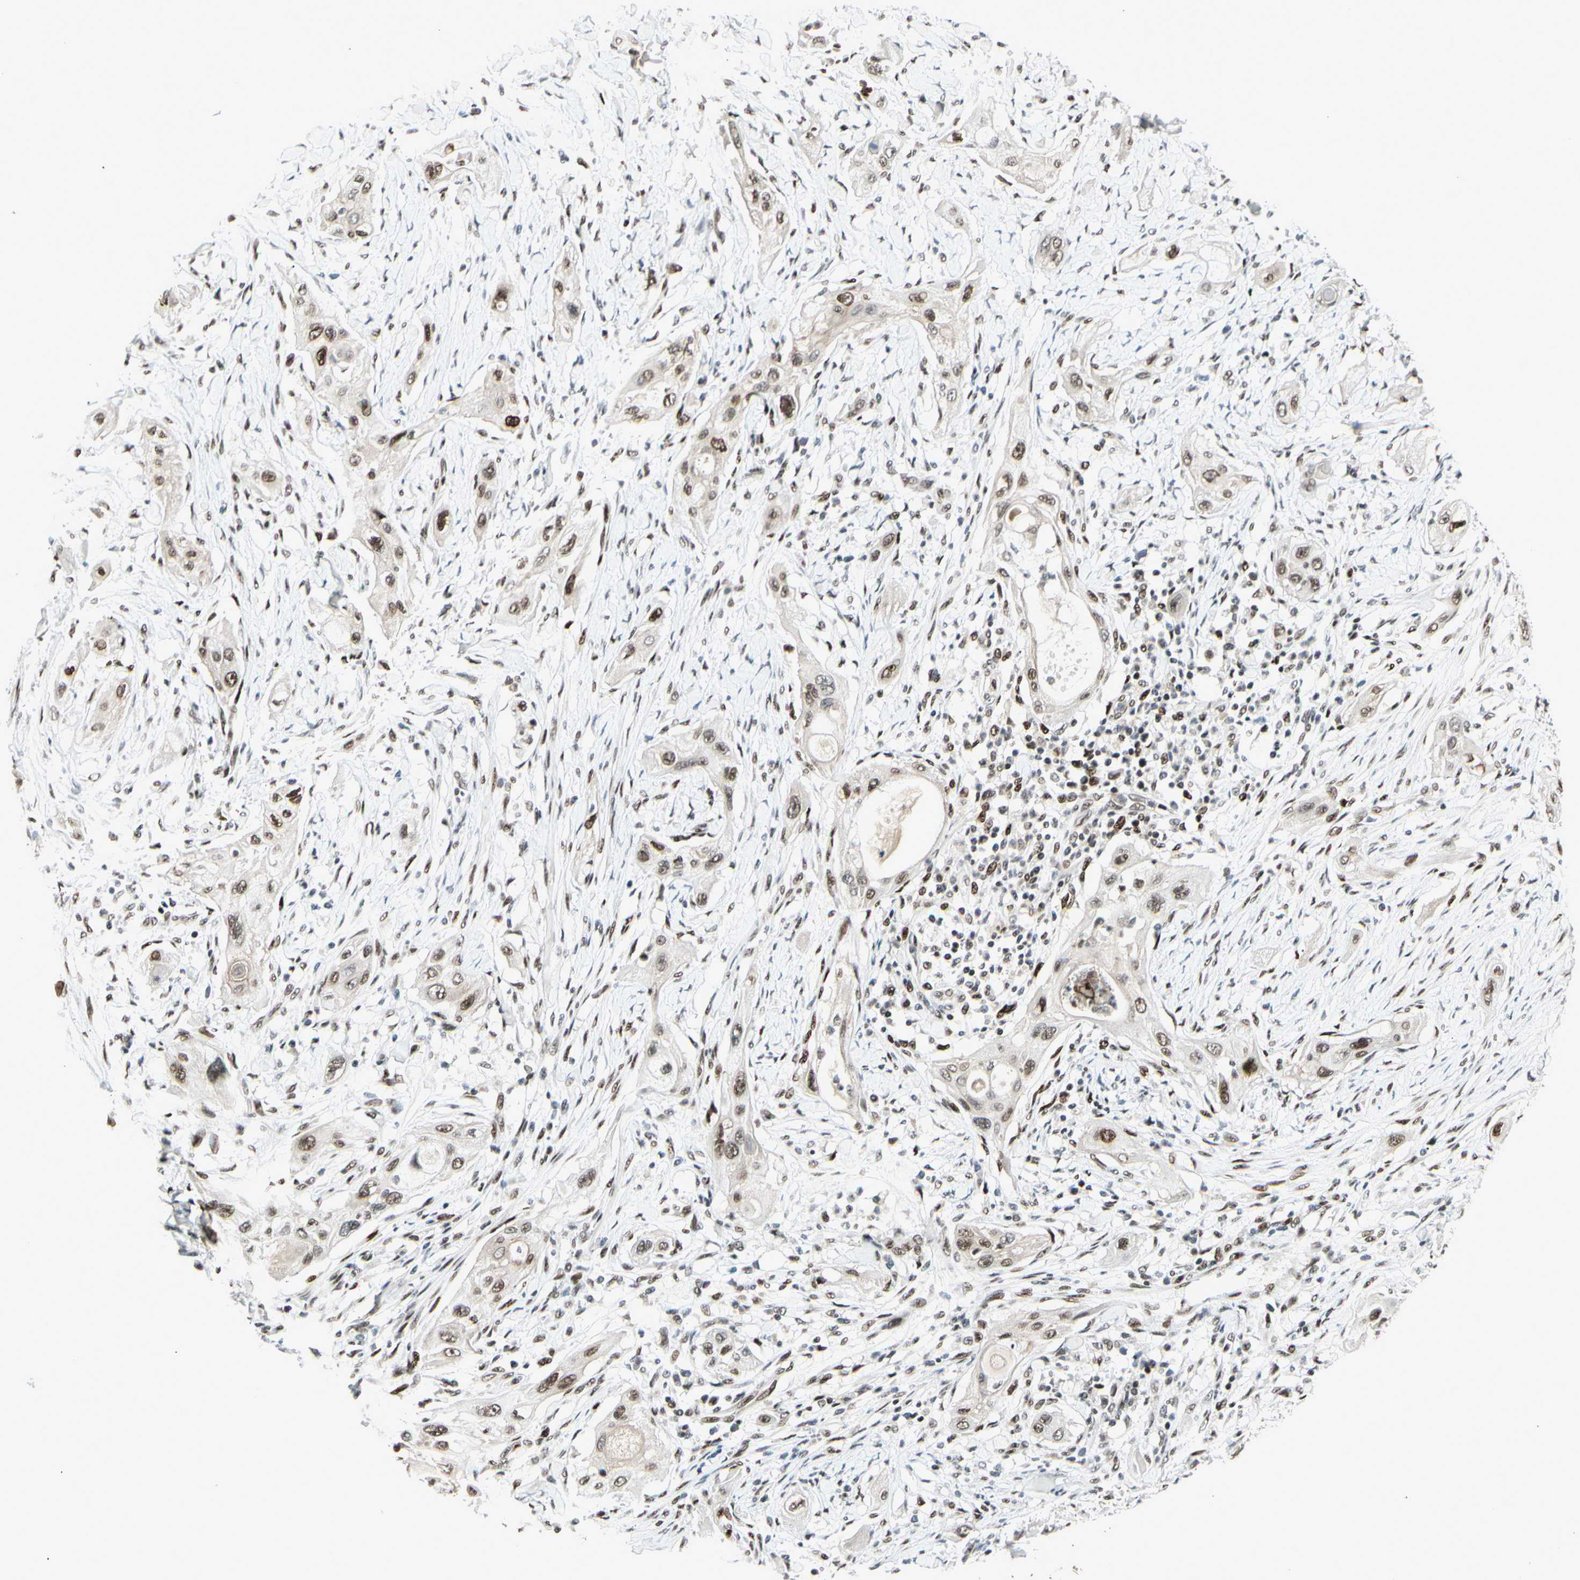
{"staining": {"intensity": "moderate", "quantity": ">75%", "location": "nuclear"}, "tissue": "lung cancer", "cell_type": "Tumor cells", "image_type": "cancer", "snomed": [{"axis": "morphology", "description": "Squamous cell carcinoma, NOS"}, {"axis": "topography", "description": "Lung"}], "caption": "Immunohistochemical staining of lung squamous cell carcinoma exhibits medium levels of moderate nuclear protein positivity in approximately >75% of tumor cells.", "gene": "FOXJ2", "patient": {"sex": "female", "age": 47}}